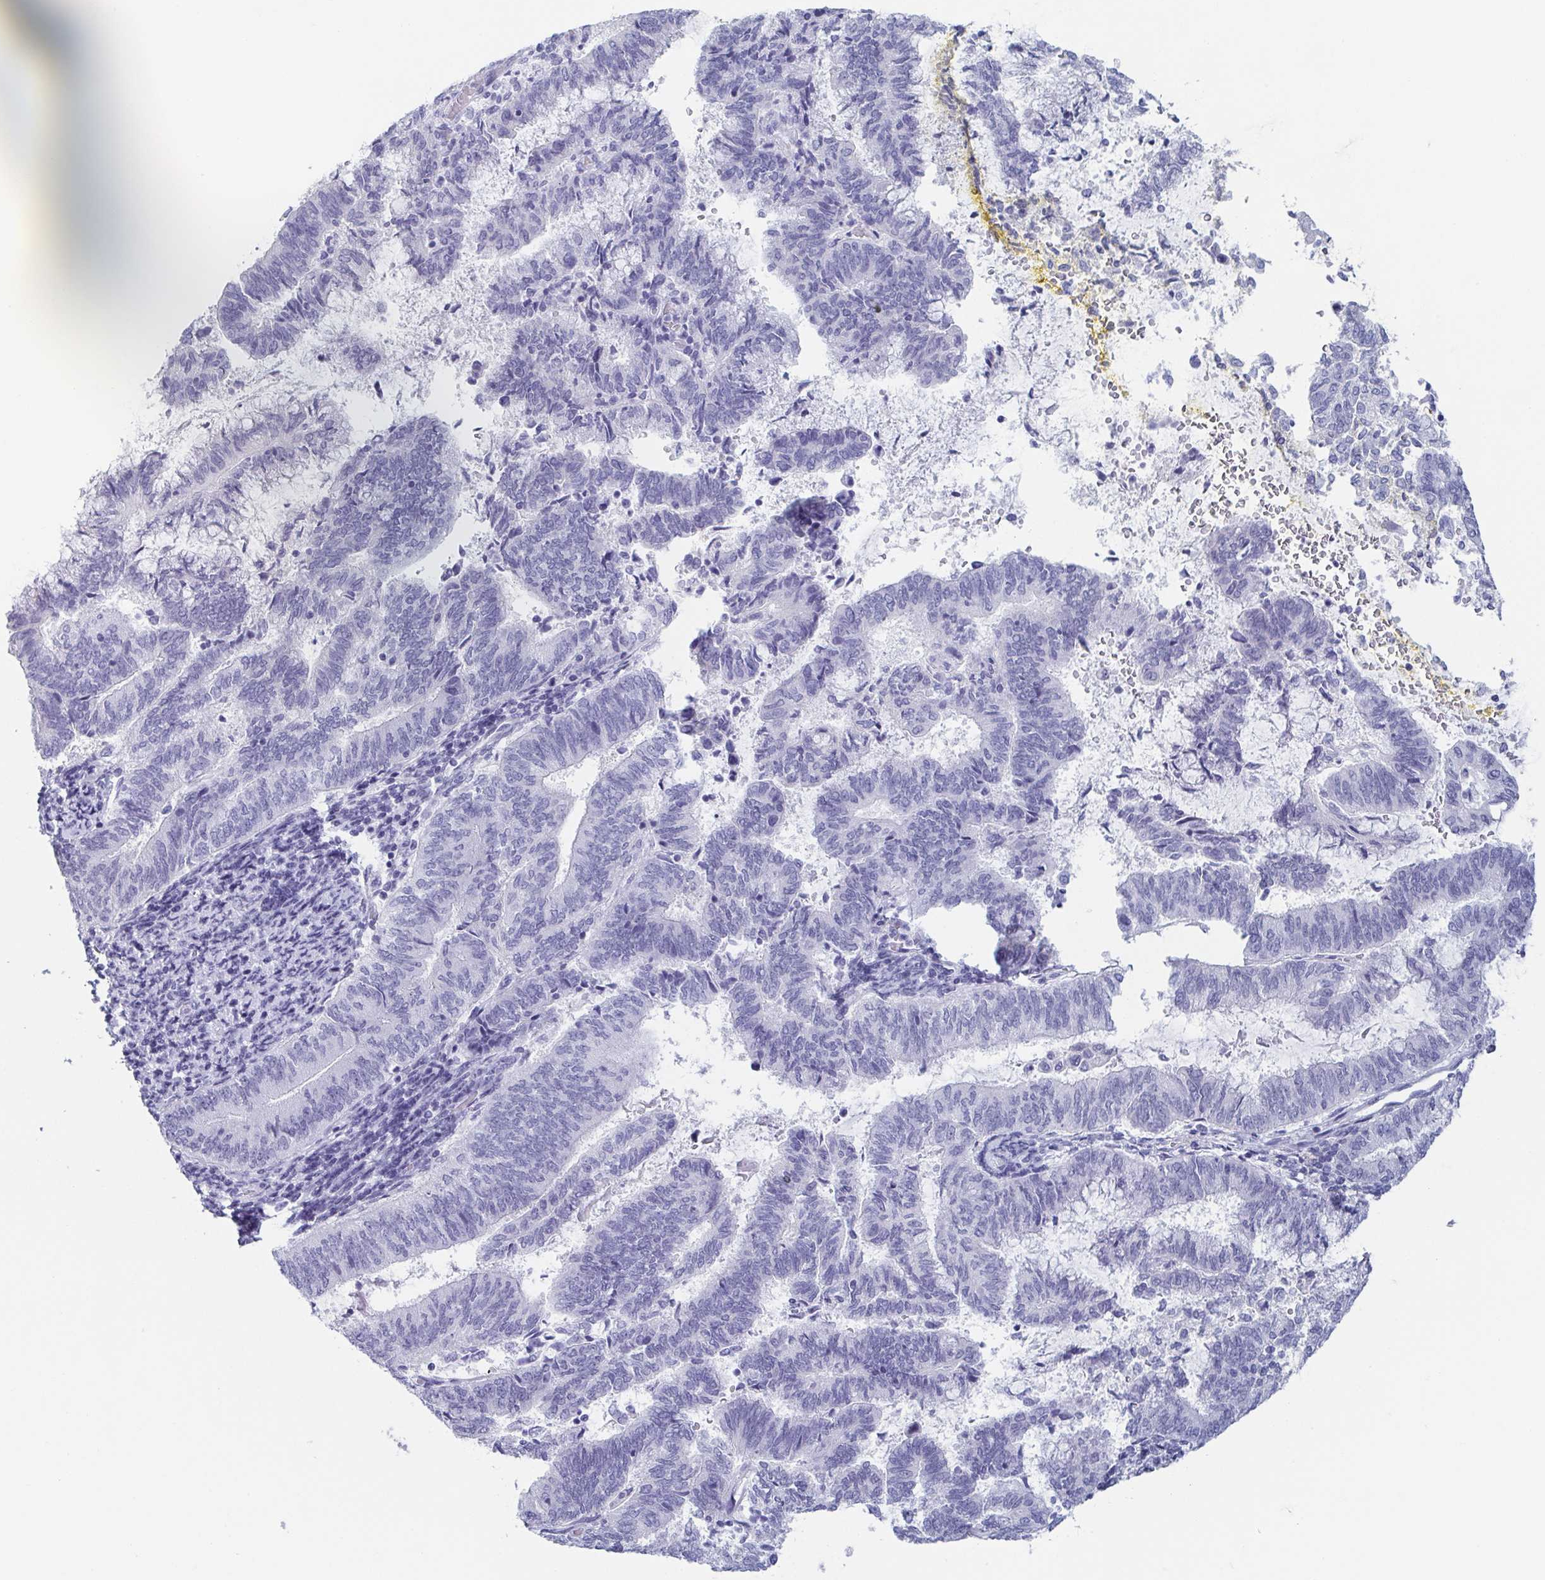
{"staining": {"intensity": "negative", "quantity": "none", "location": "none"}, "tissue": "endometrial cancer", "cell_type": "Tumor cells", "image_type": "cancer", "snomed": [{"axis": "morphology", "description": "Adenocarcinoma, NOS"}, {"axis": "topography", "description": "Endometrium"}], "caption": "The micrograph exhibits no staining of tumor cells in adenocarcinoma (endometrial).", "gene": "REG4", "patient": {"sex": "female", "age": 65}}